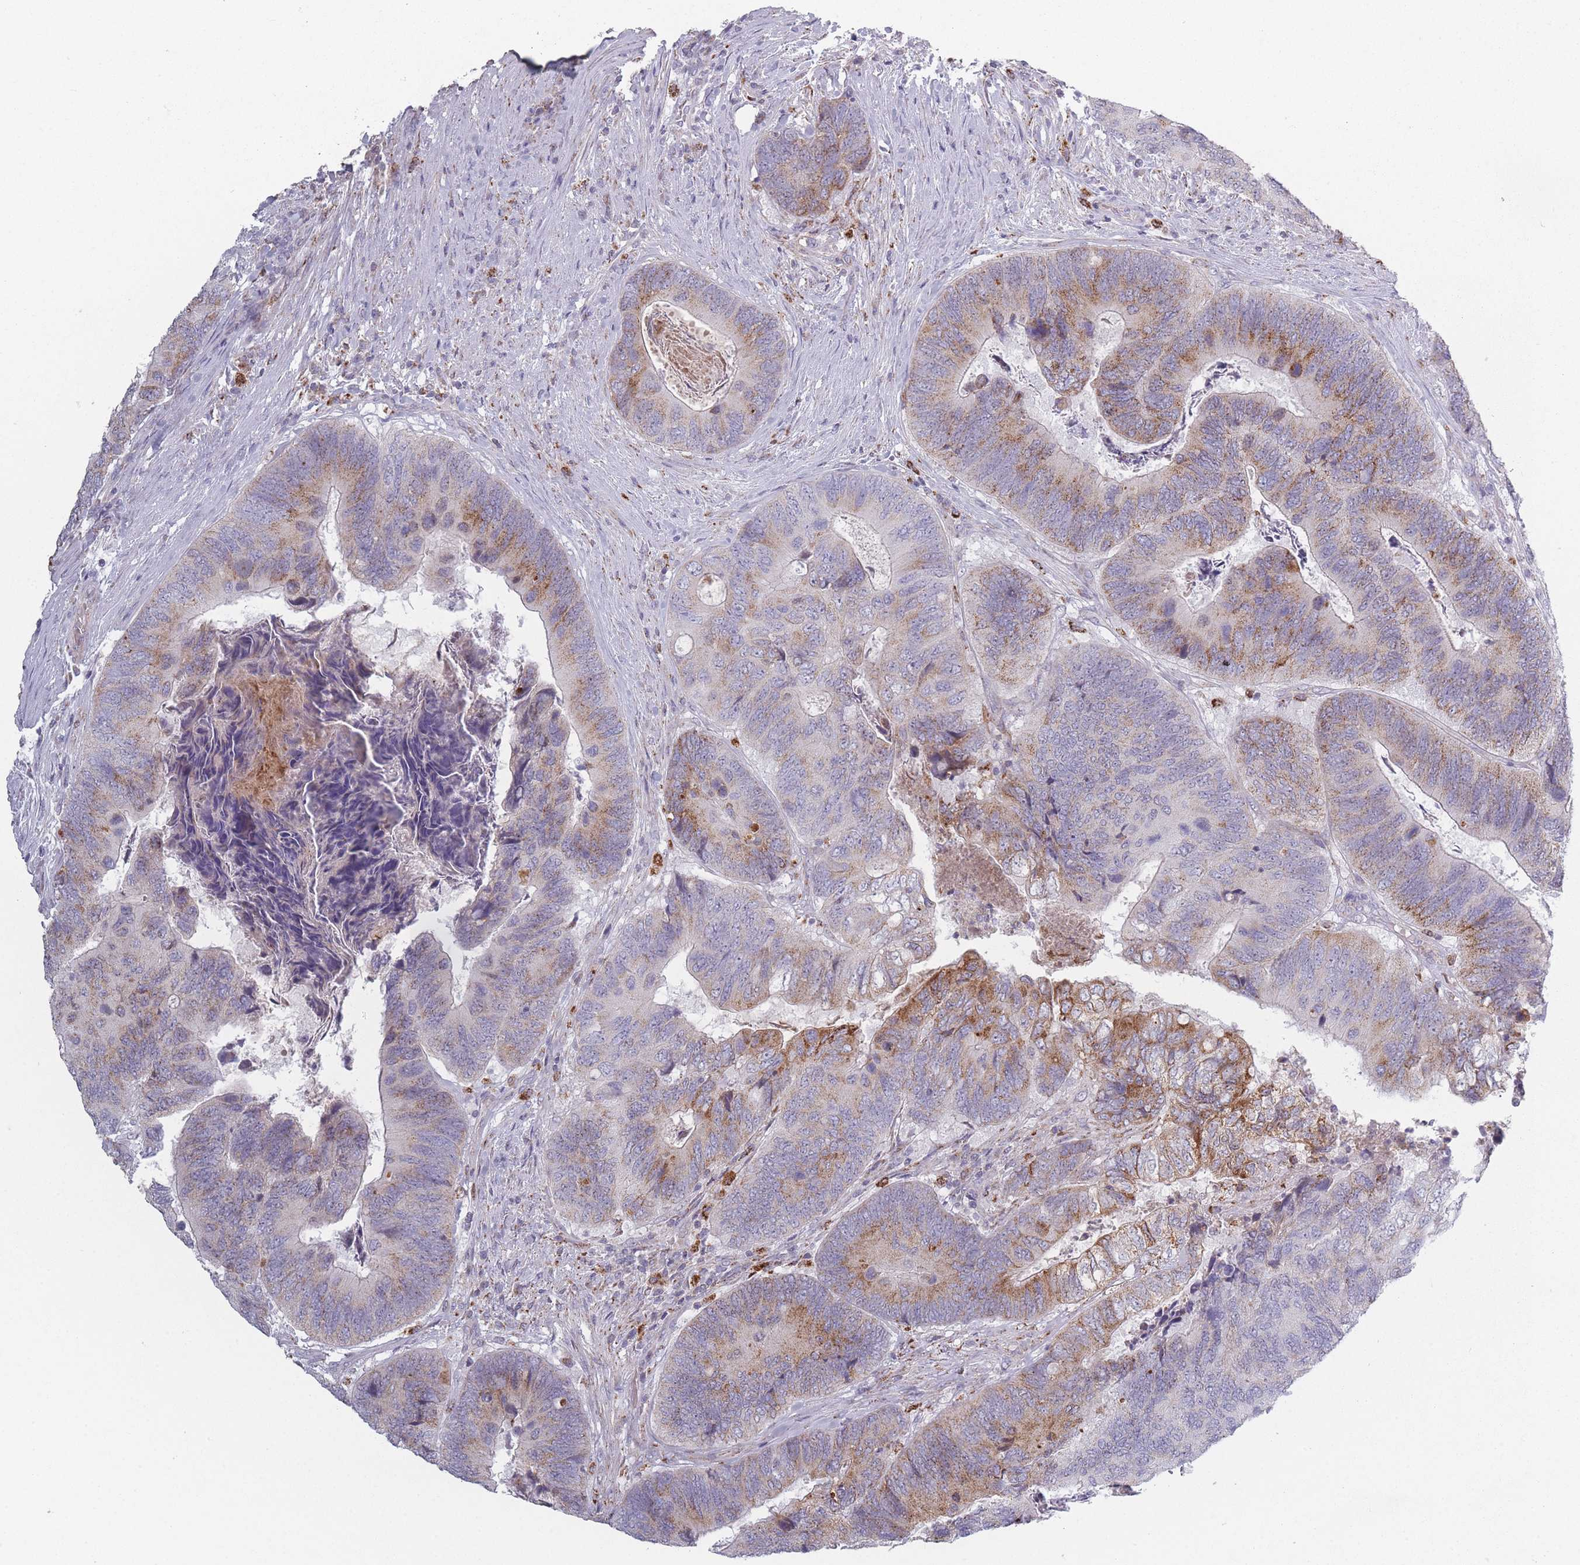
{"staining": {"intensity": "moderate", "quantity": "25%-75%", "location": "cytoplasmic/membranous"}, "tissue": "colorectal cancer", "cell_type": "Tumor cells", "image_type": "cancer", "snomed": [{"axis": "morphology", "description": "Adenocarcinoma, NOS"}, {"axis": "topography", "description": "Colon"}], "caption": "Protein expression analysis of human colorectal cancer (adenocarcinoma) reveals moderate cytoplasmic/membranous positivity in approximately 25%-75% of tumor cells.", "gene": "PEX11B", "patient": {"sex": "female", "age": 67}}